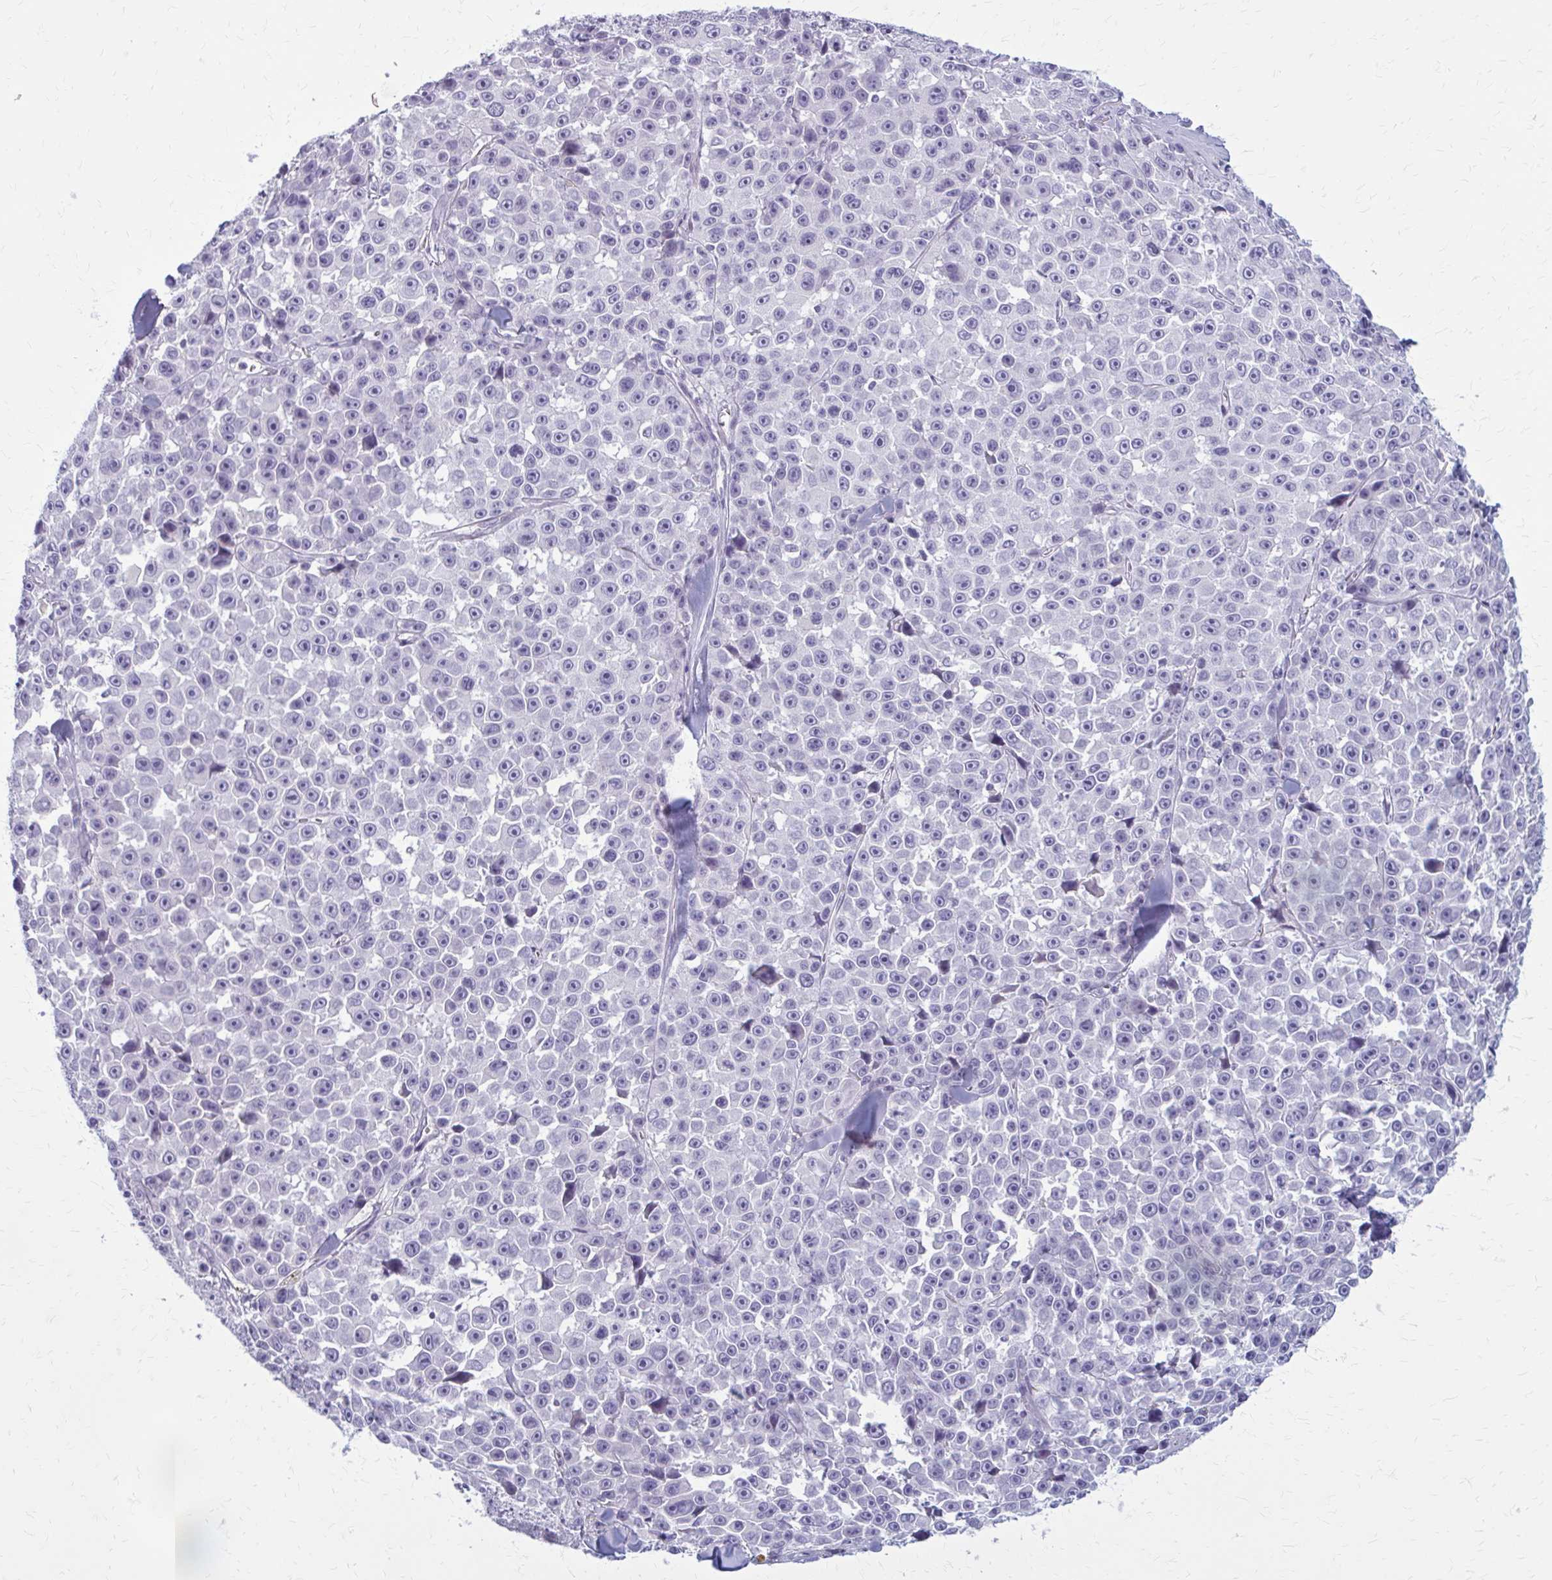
{"staining": {"intensity": "negative", "quantity": "none", "location": "none"}, "tissue": "melanoma", "cell_type": "Tumor cells", "image_type": "cancer", "snomed": [{"axis": "morphology", "description": "Malignant melanoma, NOS"}, {"axis": "topography", "description": "Skin"}], "caption": "Protein analysis of malignant melanoma exhibits no significant expression in tumor cells.", "gene": "CASQ2", "patient": {"sex": "female", "age": 66}}